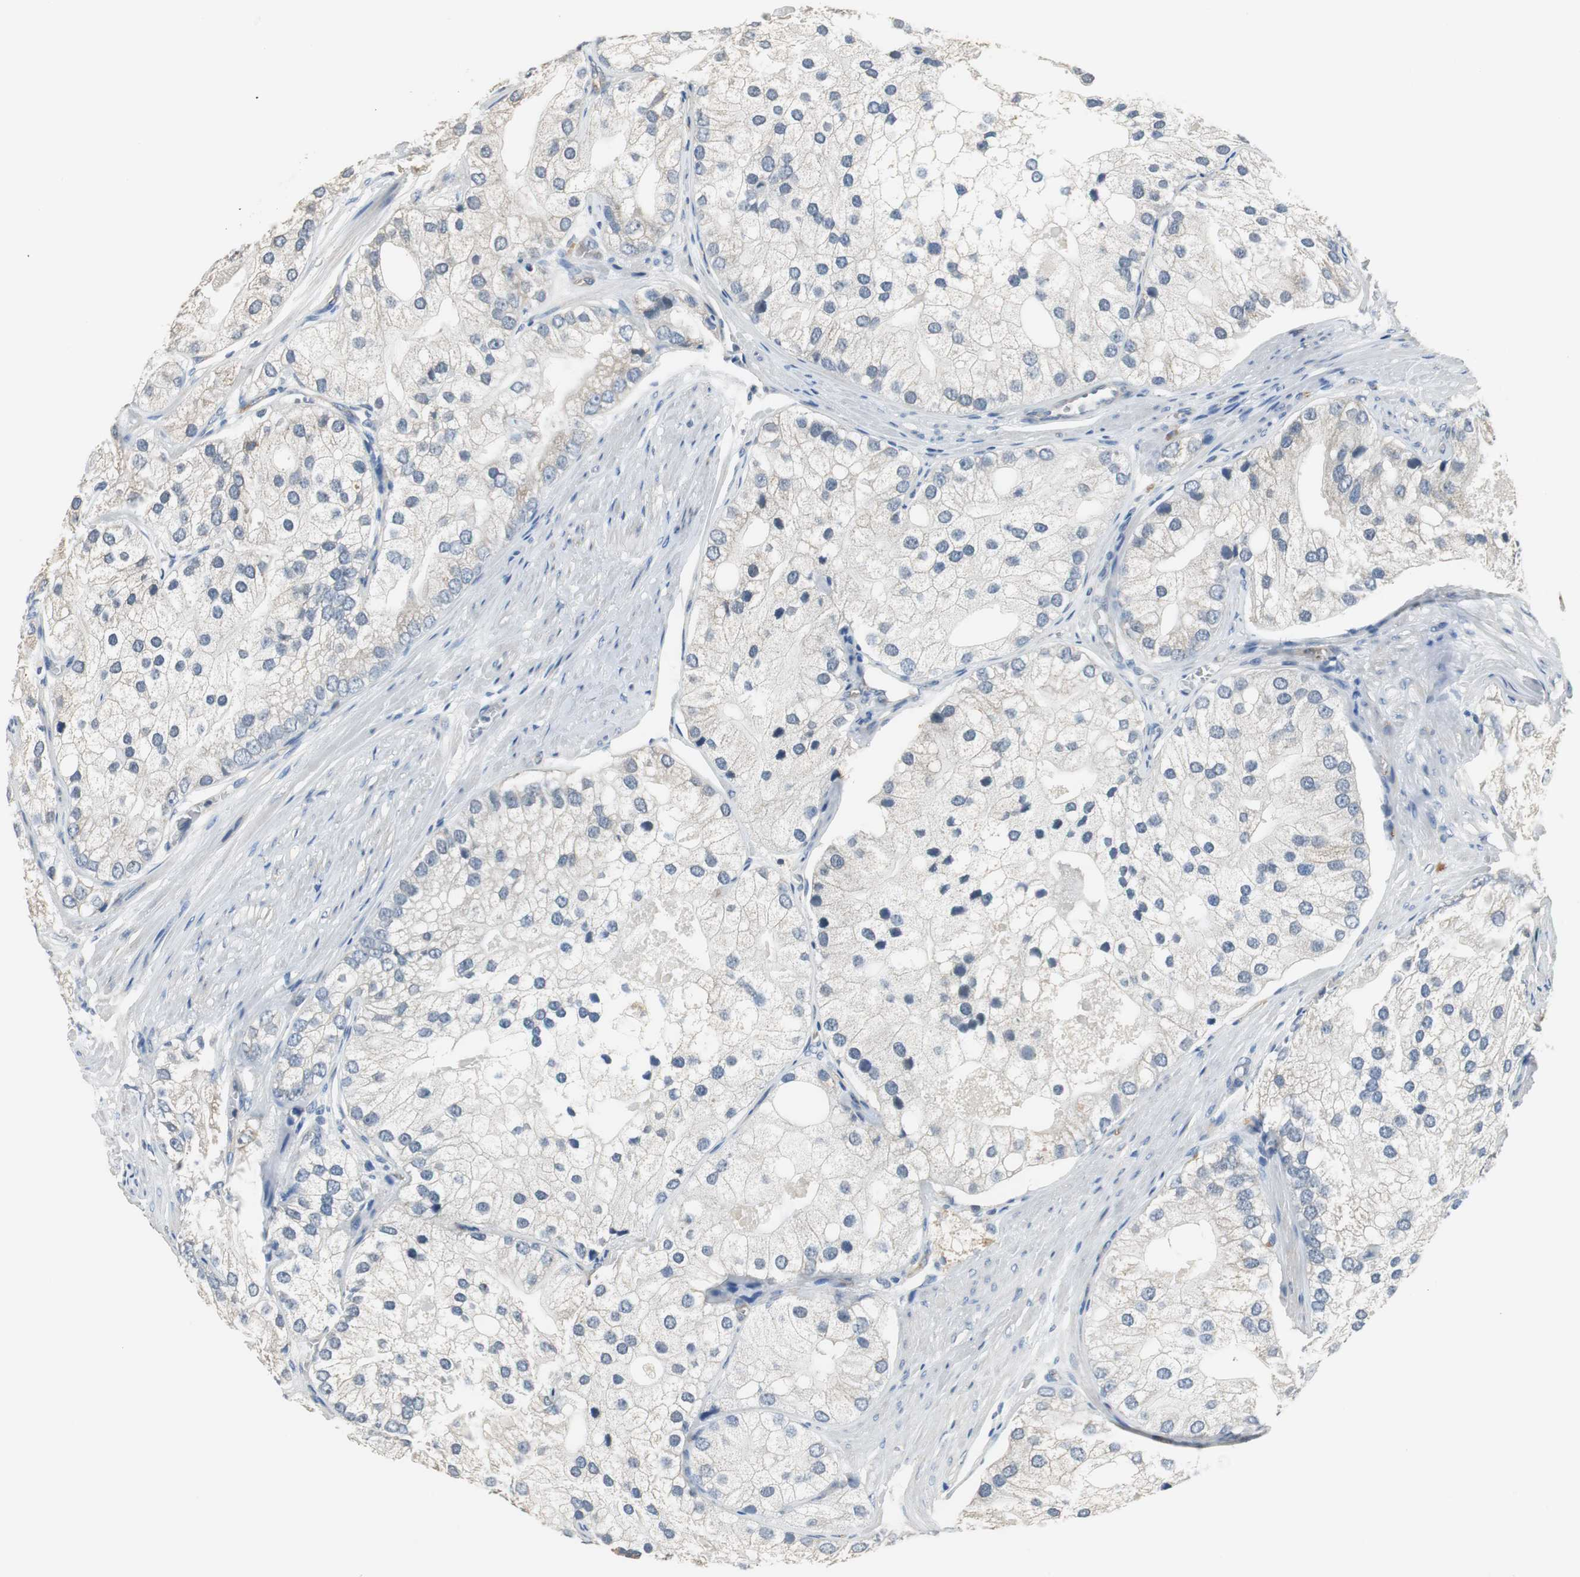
{"staining": {"intensity": "negative", "quantity": "none", "location": "none"}, "tissue": "prostate cancer", "cell_type": "Tumor cells", "image_type": "cancer", "snomed": [{"axis": "morphology", "description": "Adenocarcinoma, Low grade"}, {"axis": "topography", "description": "Prostate"}], "caption": "Immunohistochemistry (IHC) histopathology image of low-grade adenocarcinoma (prostate) stained for a protein (brown), which shows no positivity in tumor cells.", "gene": "MTIF2", "patient": {"sex": "male", "age": 69}}